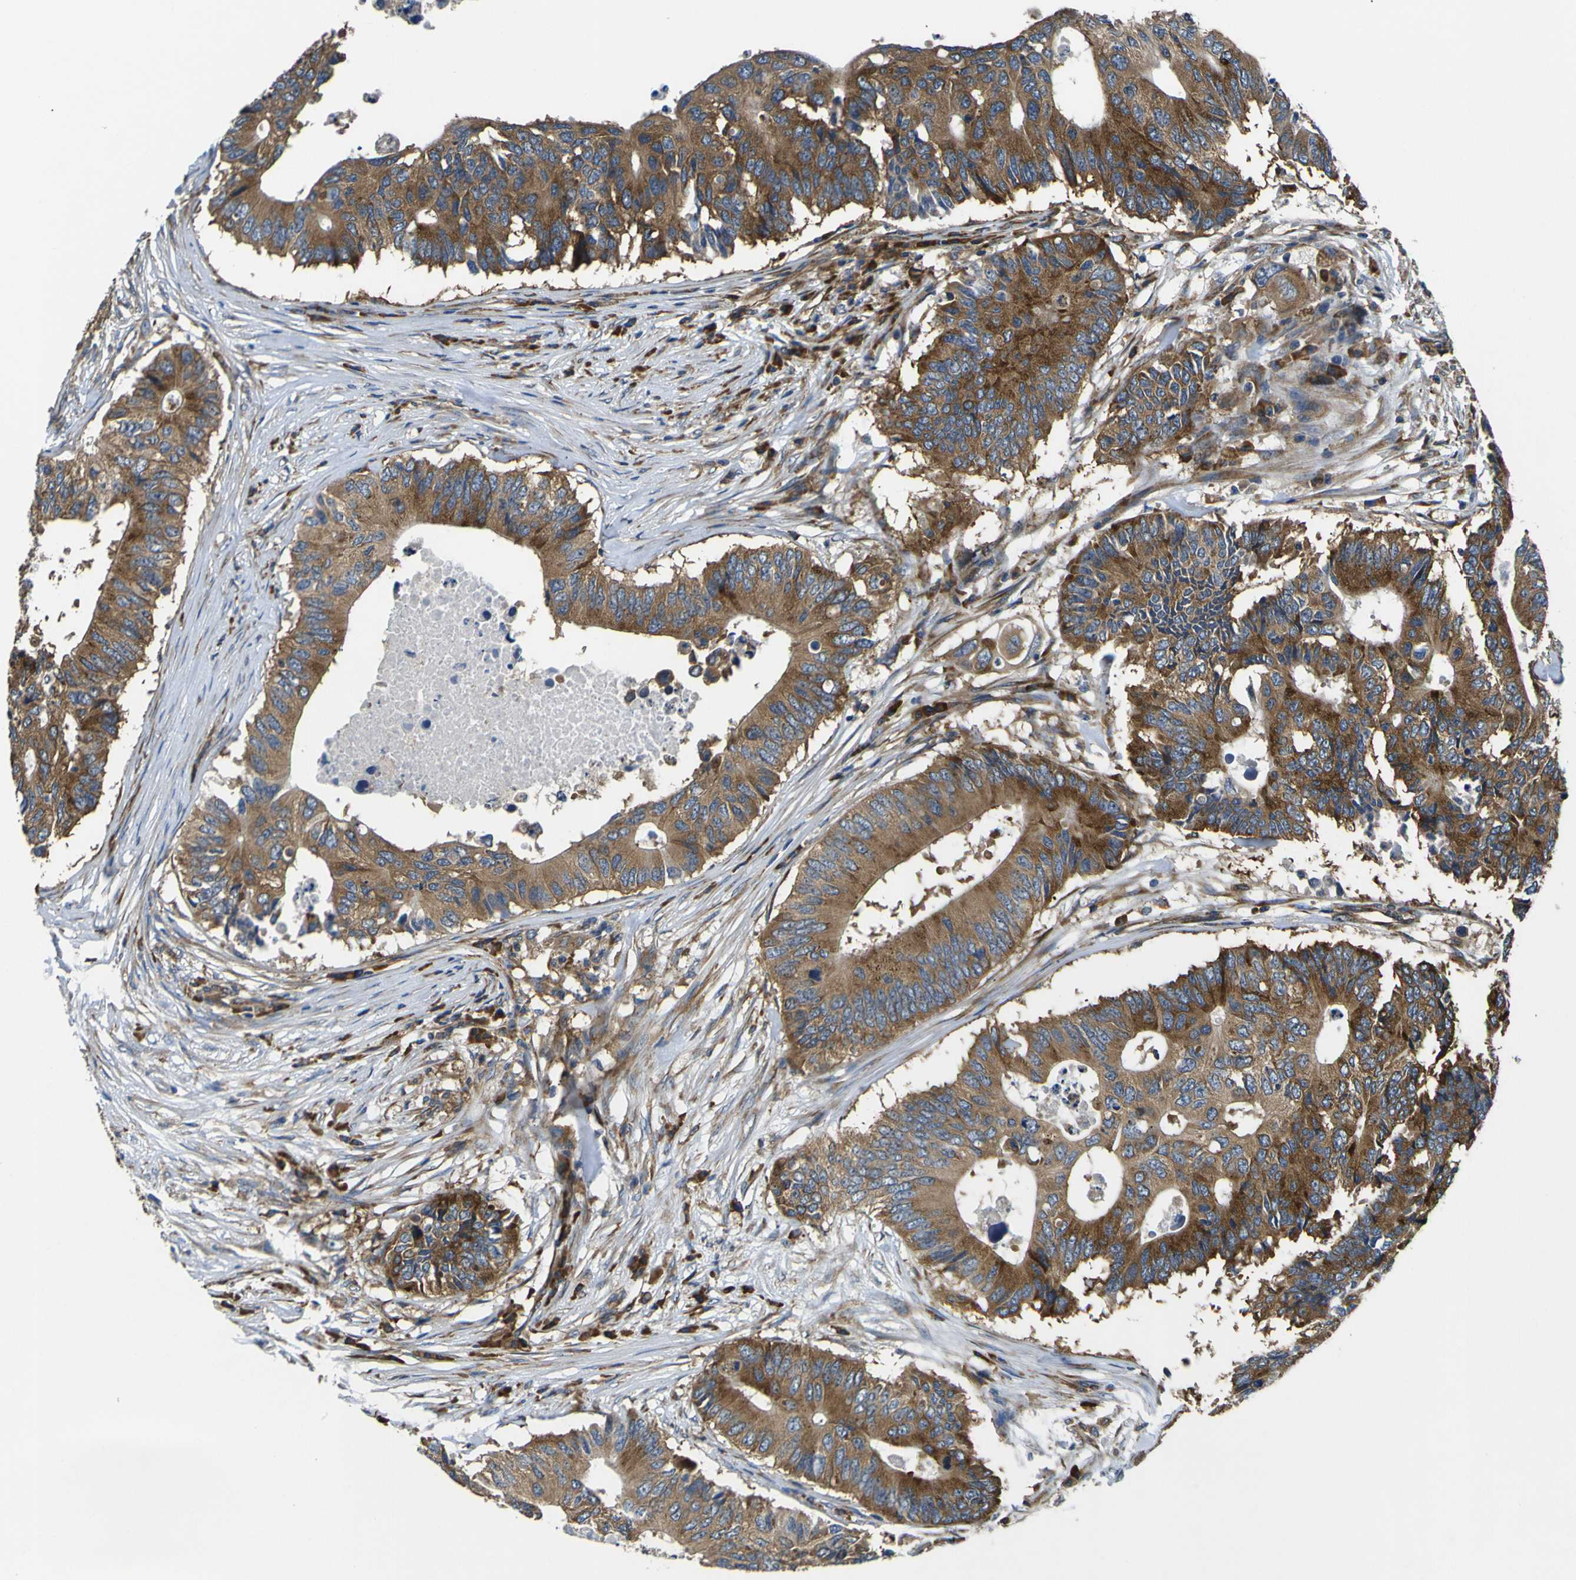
{"staining": {"intensity": "strong", "quantity": ">75%", "location": "cytoplasmic/membranous"}, "tissue": "colorectal cancer", "cell_type": "Tumor cells", "image_type": "cancer", "snomed": [{"axis": "morphology", "description": "Adenocarcinoma, NOS"}, {"axis": "topography", "description": "Colon"}], "caption": "IHC (DAB (3,3'-diaminobenzidine)) staining of human colorectal cancer (adenocarcinoma) demonstrates strong cytoplasmic/membranous protein positivity in approximately >75% of tumor cells.", "gene": "RPSA", "patient": {"sex": "male", "age": 71}}